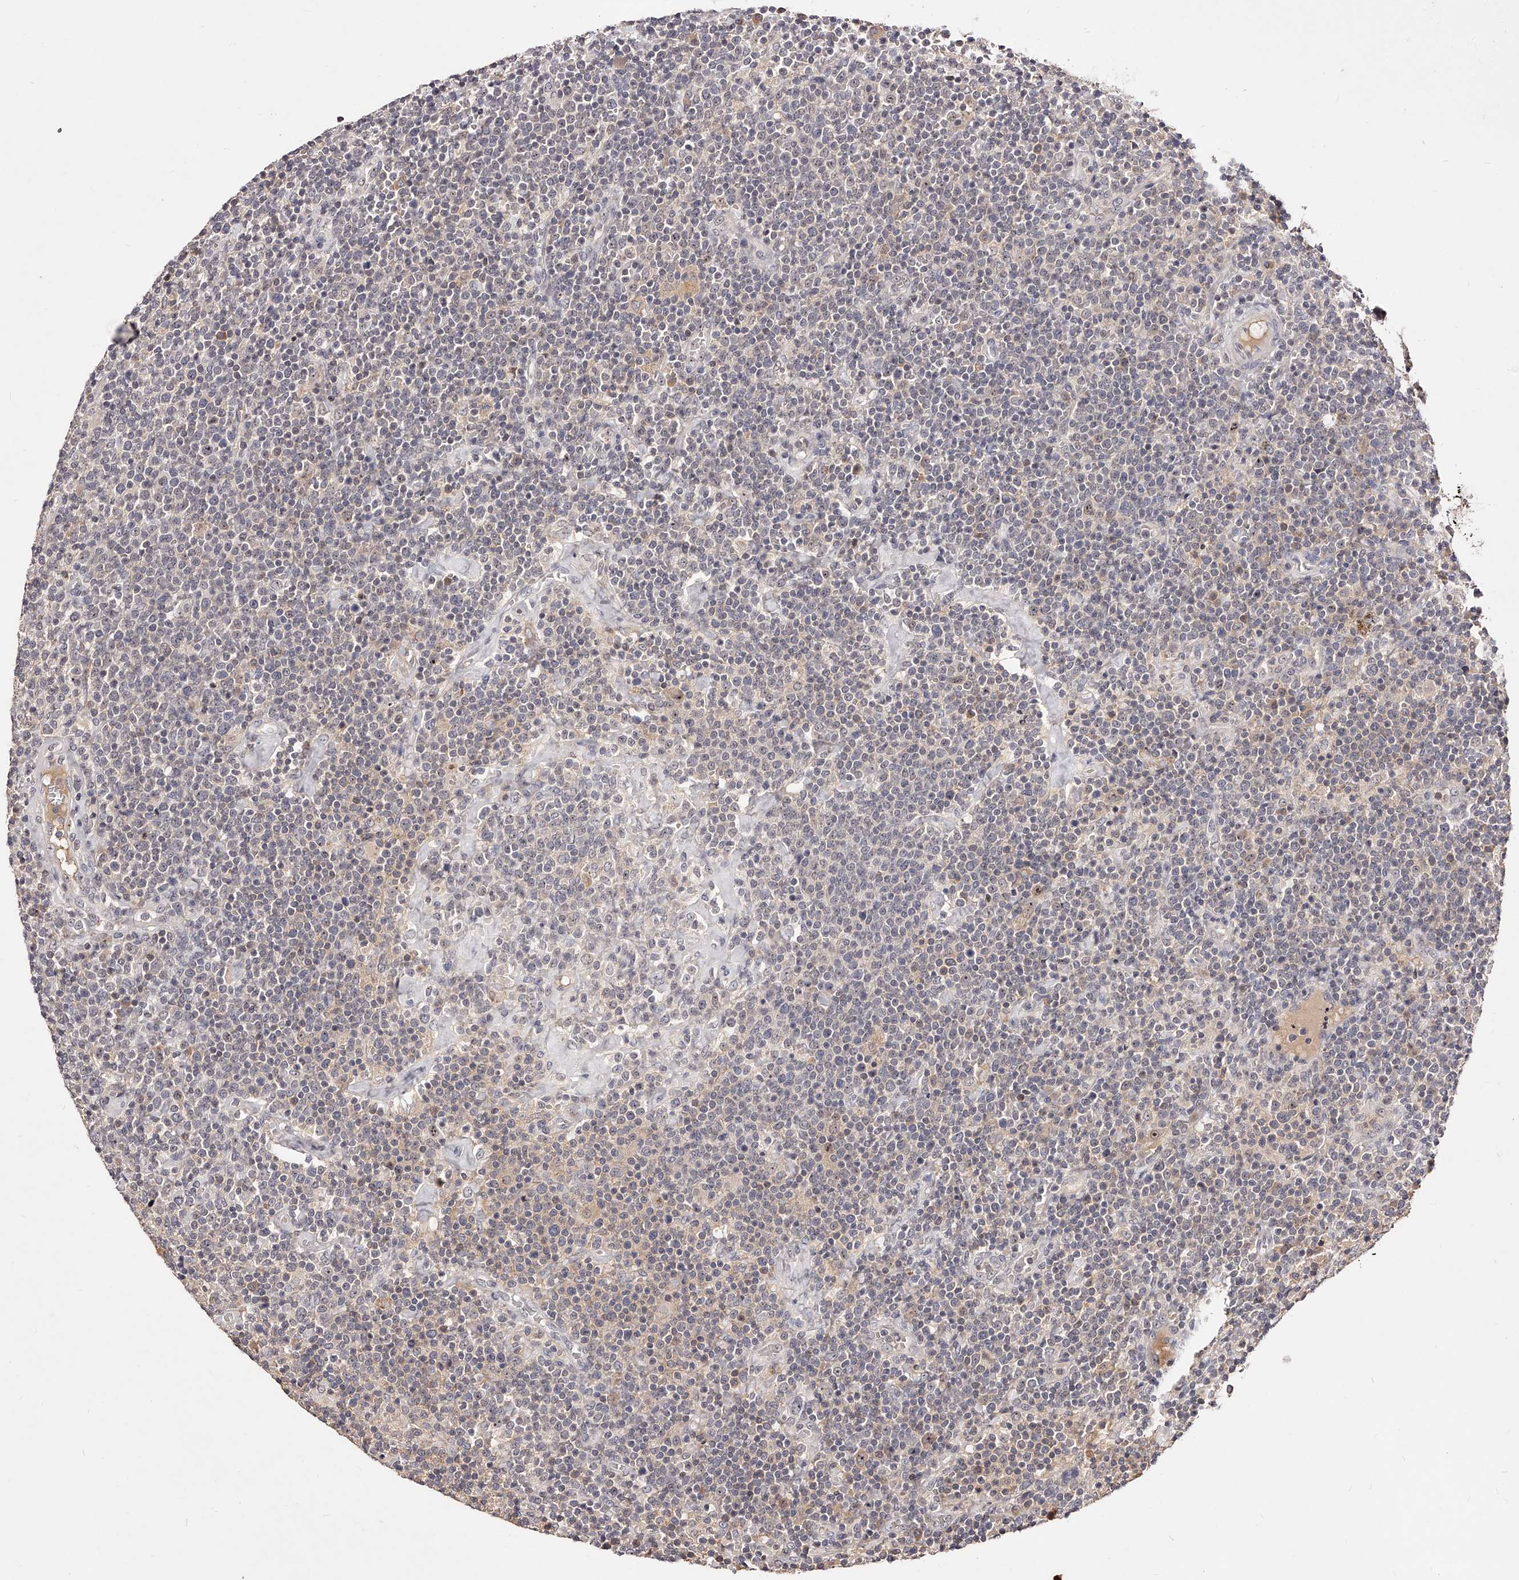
{"staining": {"intensity": "negative", "quantity": "none", "location": "none"}, "tissue": "lymphoma", "cell_type": "Tumor cells", "image_type": "cancer", "snomed": [{"axis": "morphology", "description": "Malignant lymphoma, non-Hodgkin's type, High grade"}, {"axis": "topography", "description": "Lymph node"}], "caption": "There is no significant positivity in tumor cells of high-grade malignant lymphoma, non-Hodgkin's type.", "gene": "PHACTR1", "patient": {"sex": "male", "age": 61}}